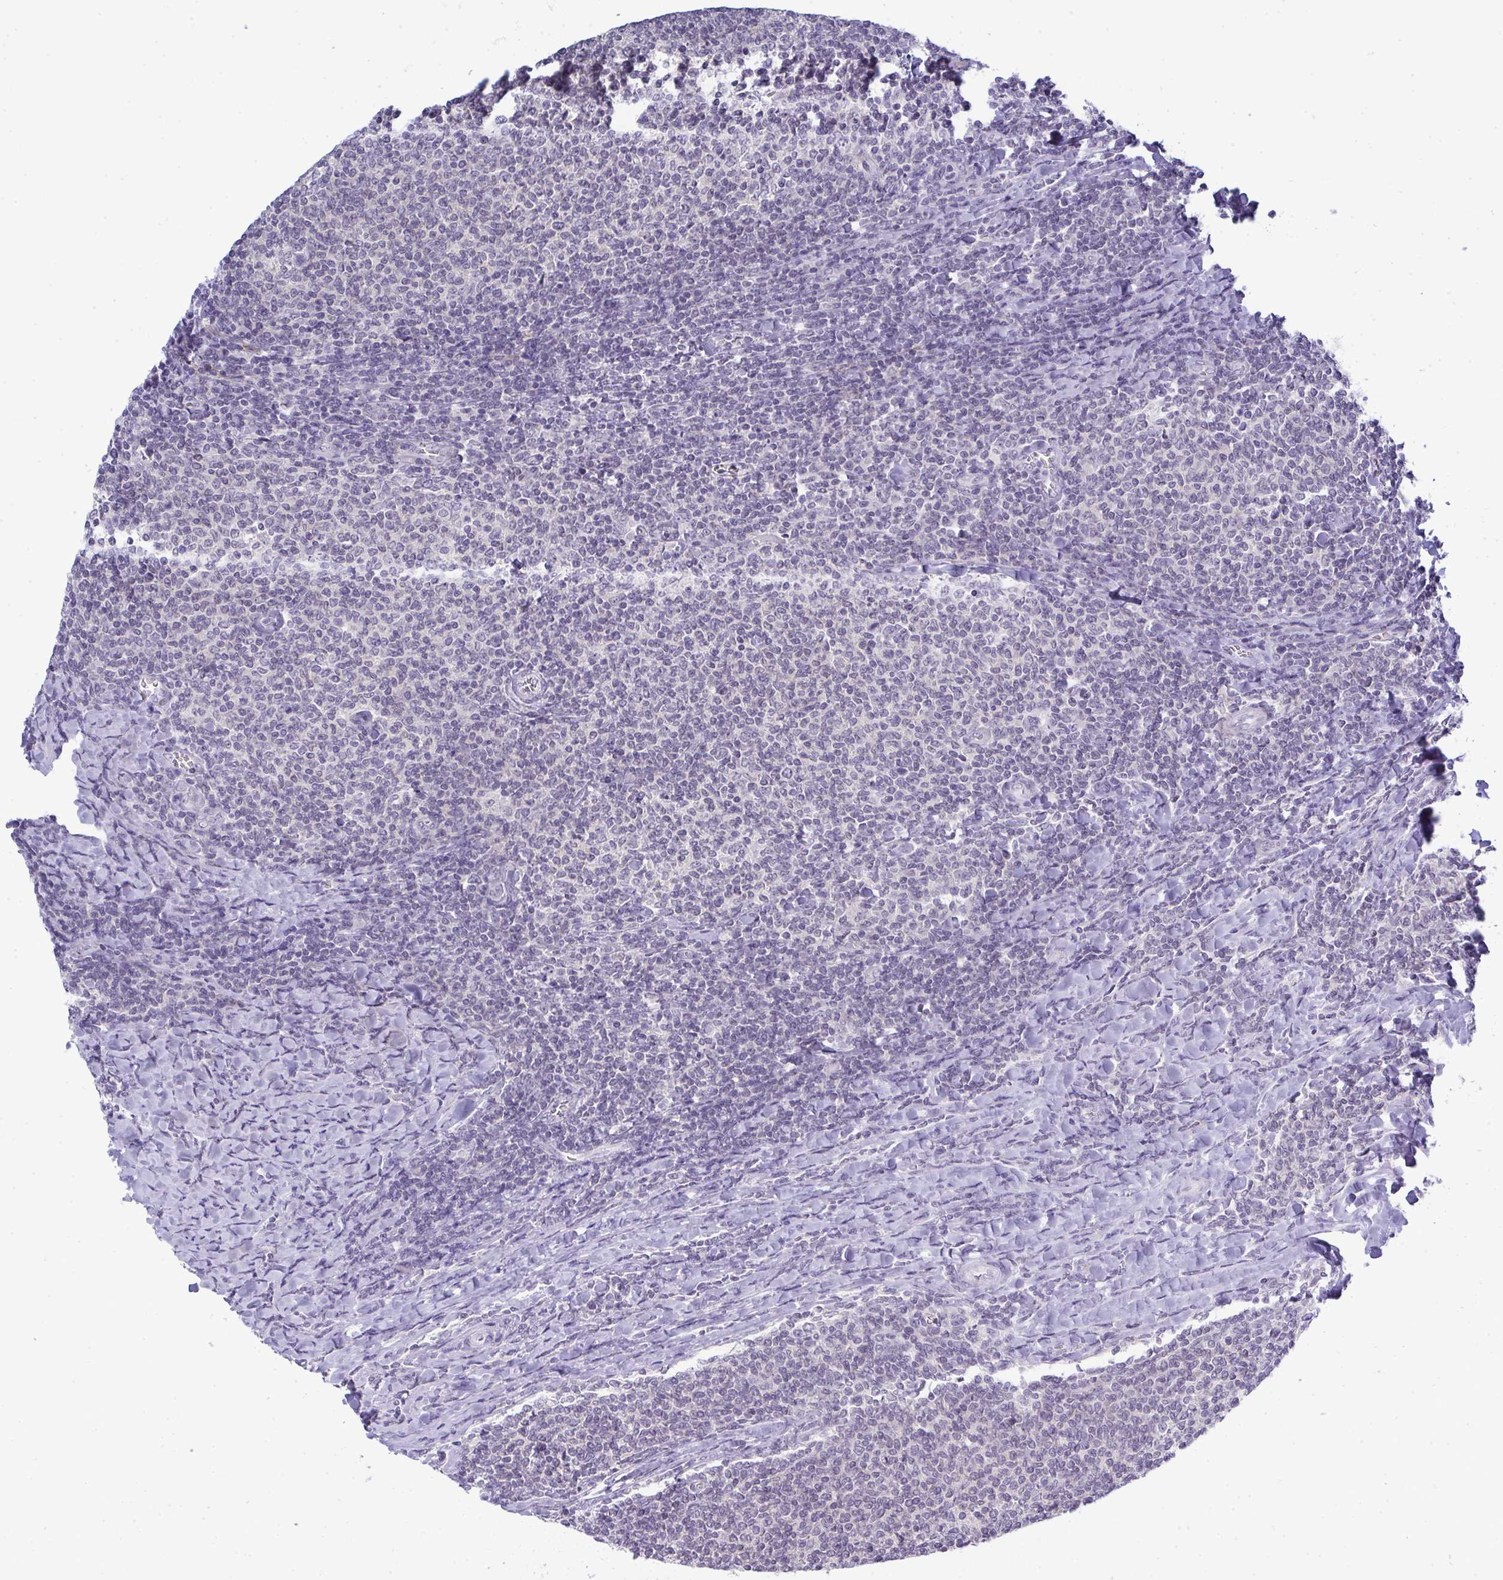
{"staining": {"intensity": "negative", "quantity": "none", "location": "none"}, "tissue": "lymphoma", "cell_type": "Tumor cells", "image_type": "cancer", "snomed": [{"axis": "morphology", "description": "Malignant lymphoma, non-Hodgkin's type, Low grade"}, {"axis": "topography", "description": "Lymph node"}], "caption": "Tumor cells are negative for brown protein staining in lymphoma. (DAB immunohistochemistry, high magnification).", "gene": "TMEM82", "patient": {"sex": "male", "age": 52}}